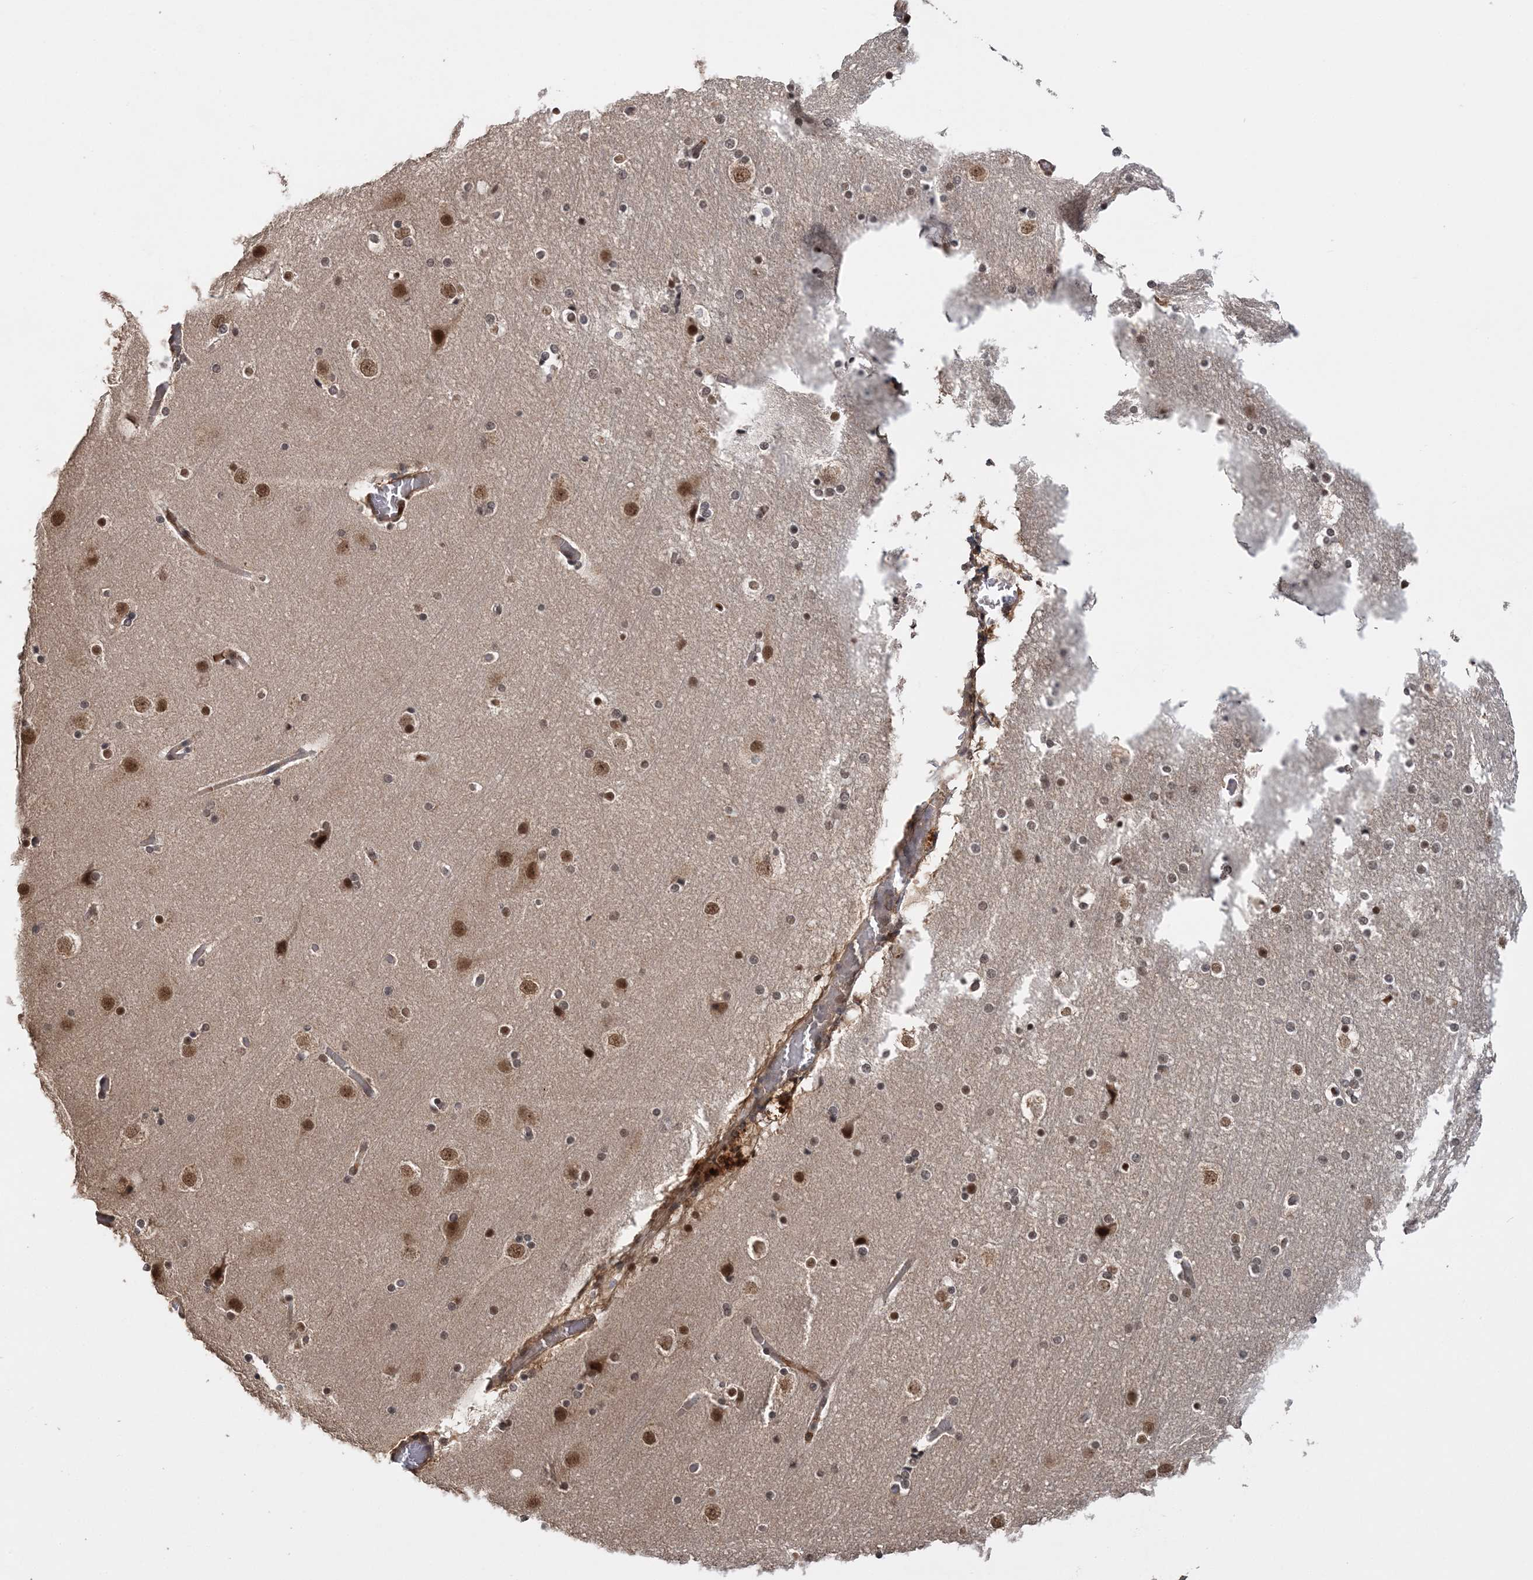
{"staining": {"intensity": "moderate", "quantity": "25%-75%", "location": "cytoplasmic/membranous,nuclear"}, "tissue": "cerebral cortex", "cell_type": "Endothelial cells", "image_type": "normal", "snomed": [{"axis": "morphology", "description": "Normal tissue, NOS"}, {"axis": "topography", "description": "Cerebral cortex"}], "caption": "IHC histopathology image of unremarkable cerebral cortex: cerebral cortex stained using IHC demonstrates medium levels of moderate protein expression localized specifically in the cytoplasmic/membranous,nuclear of endothelial cells, appearing as a cytoplasmic/membranous,nuclear brown color.", "gene": "TSHZ2", "patient": {"sex": "male", "age": 57}}